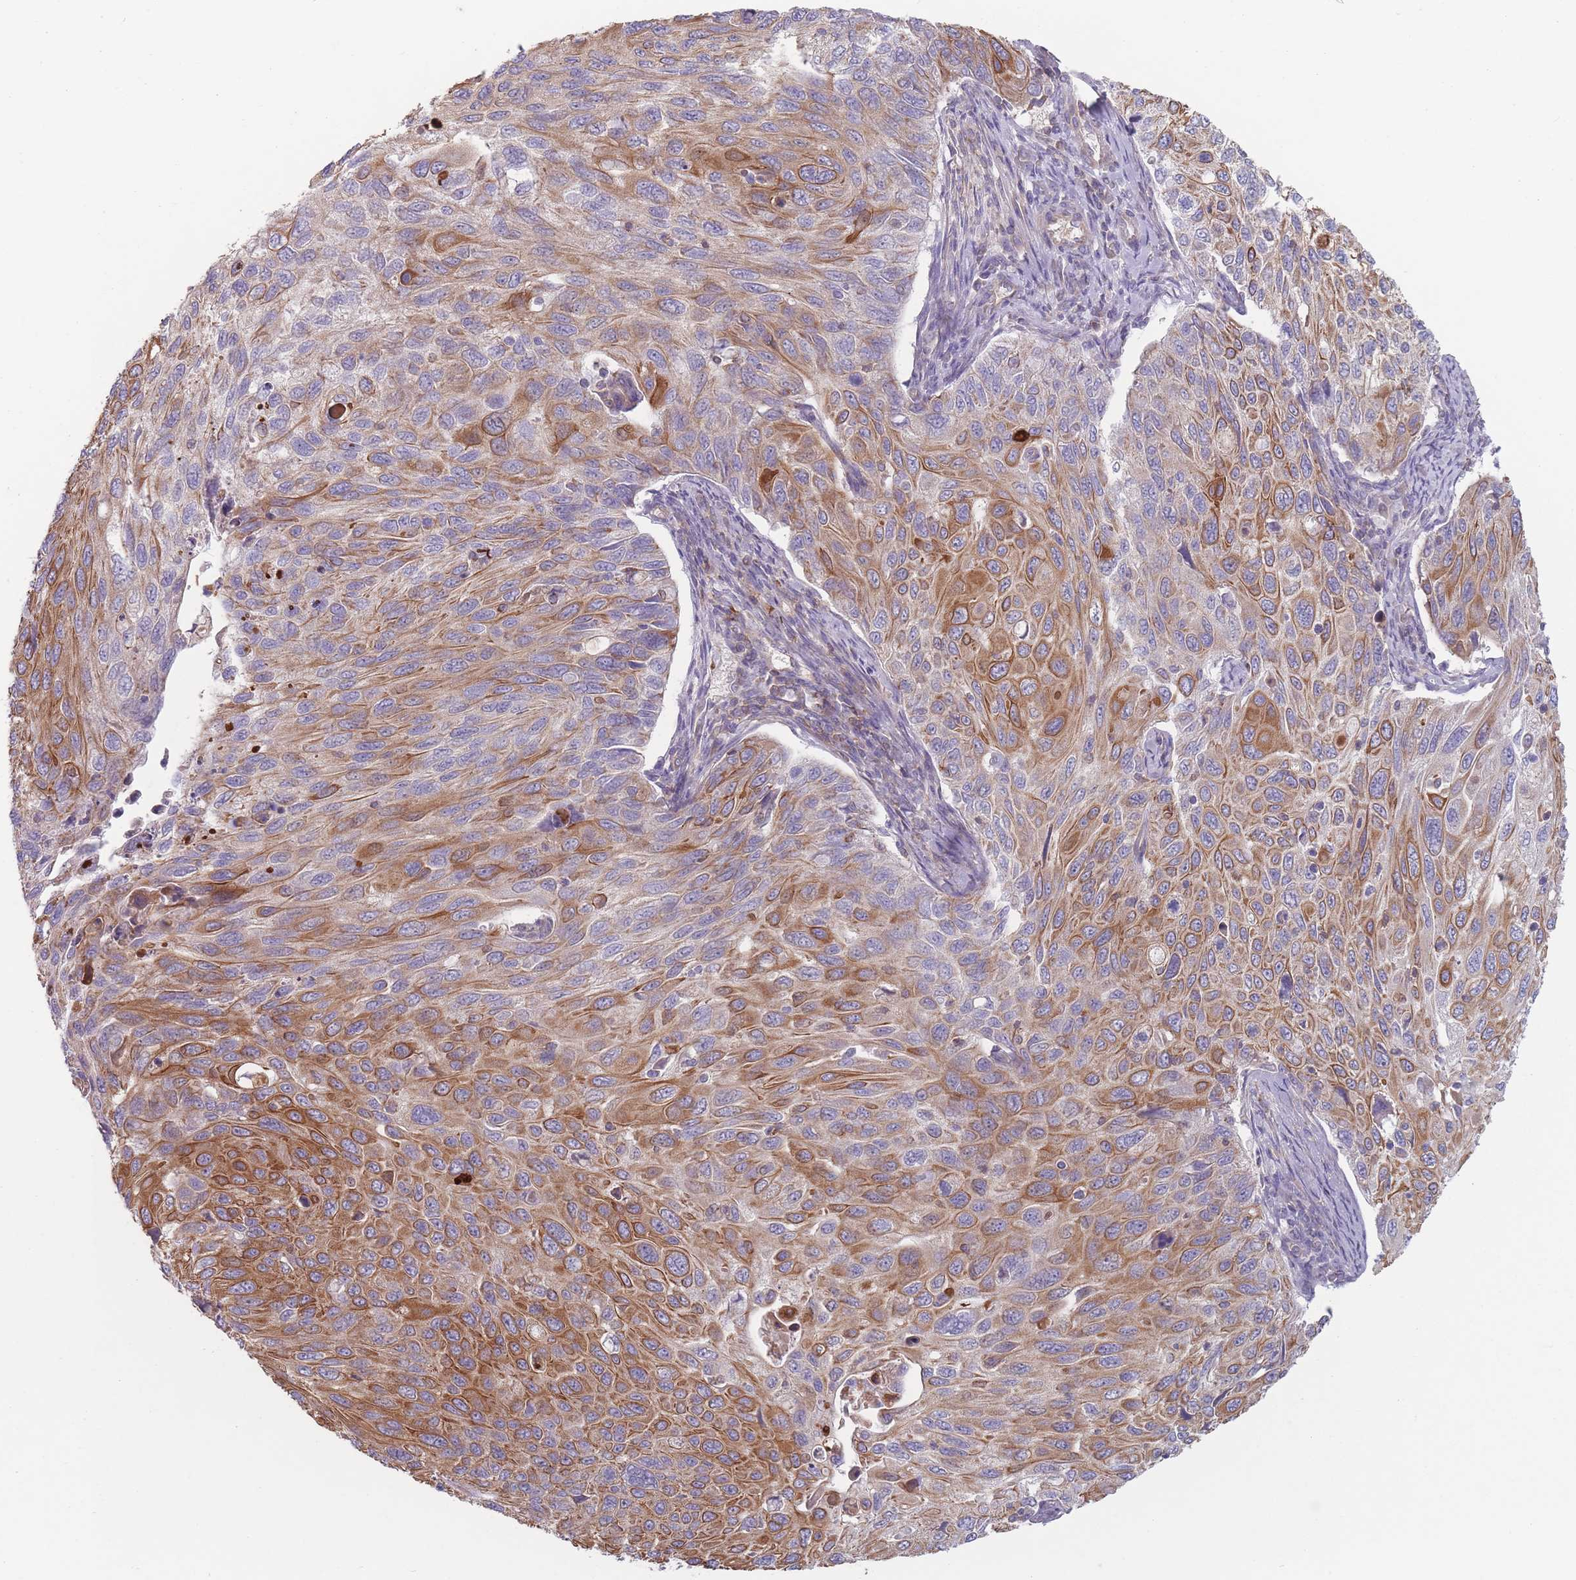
{"staining": {"intensity": "moderate", "quantity": ">75%", "location": "cytoplasmic/membranous"}, "tissue": "cervical cancer", "cell_type": "Tumor cells", "image_type": "cancer", "snomed": [{"axis": "morphology", "description": "Squamous cell carcinoma, NOS"}, {"axis": "topography", "description": "Cervix"}], "caption": "Immunohistochemical staining of human squamous cell carcinoma (cervical) shows moderate cytoplasmic/membranous protein expression in about >75% of tumor cells. Using DAB (3,3'-diaminobenzidine) (brown) and hematoxylin (blue) stains, captured at high magnification using brightfield microscopy.", "gene": "HSBP1L1", "patient": {"sex": "female", "age": 70}}